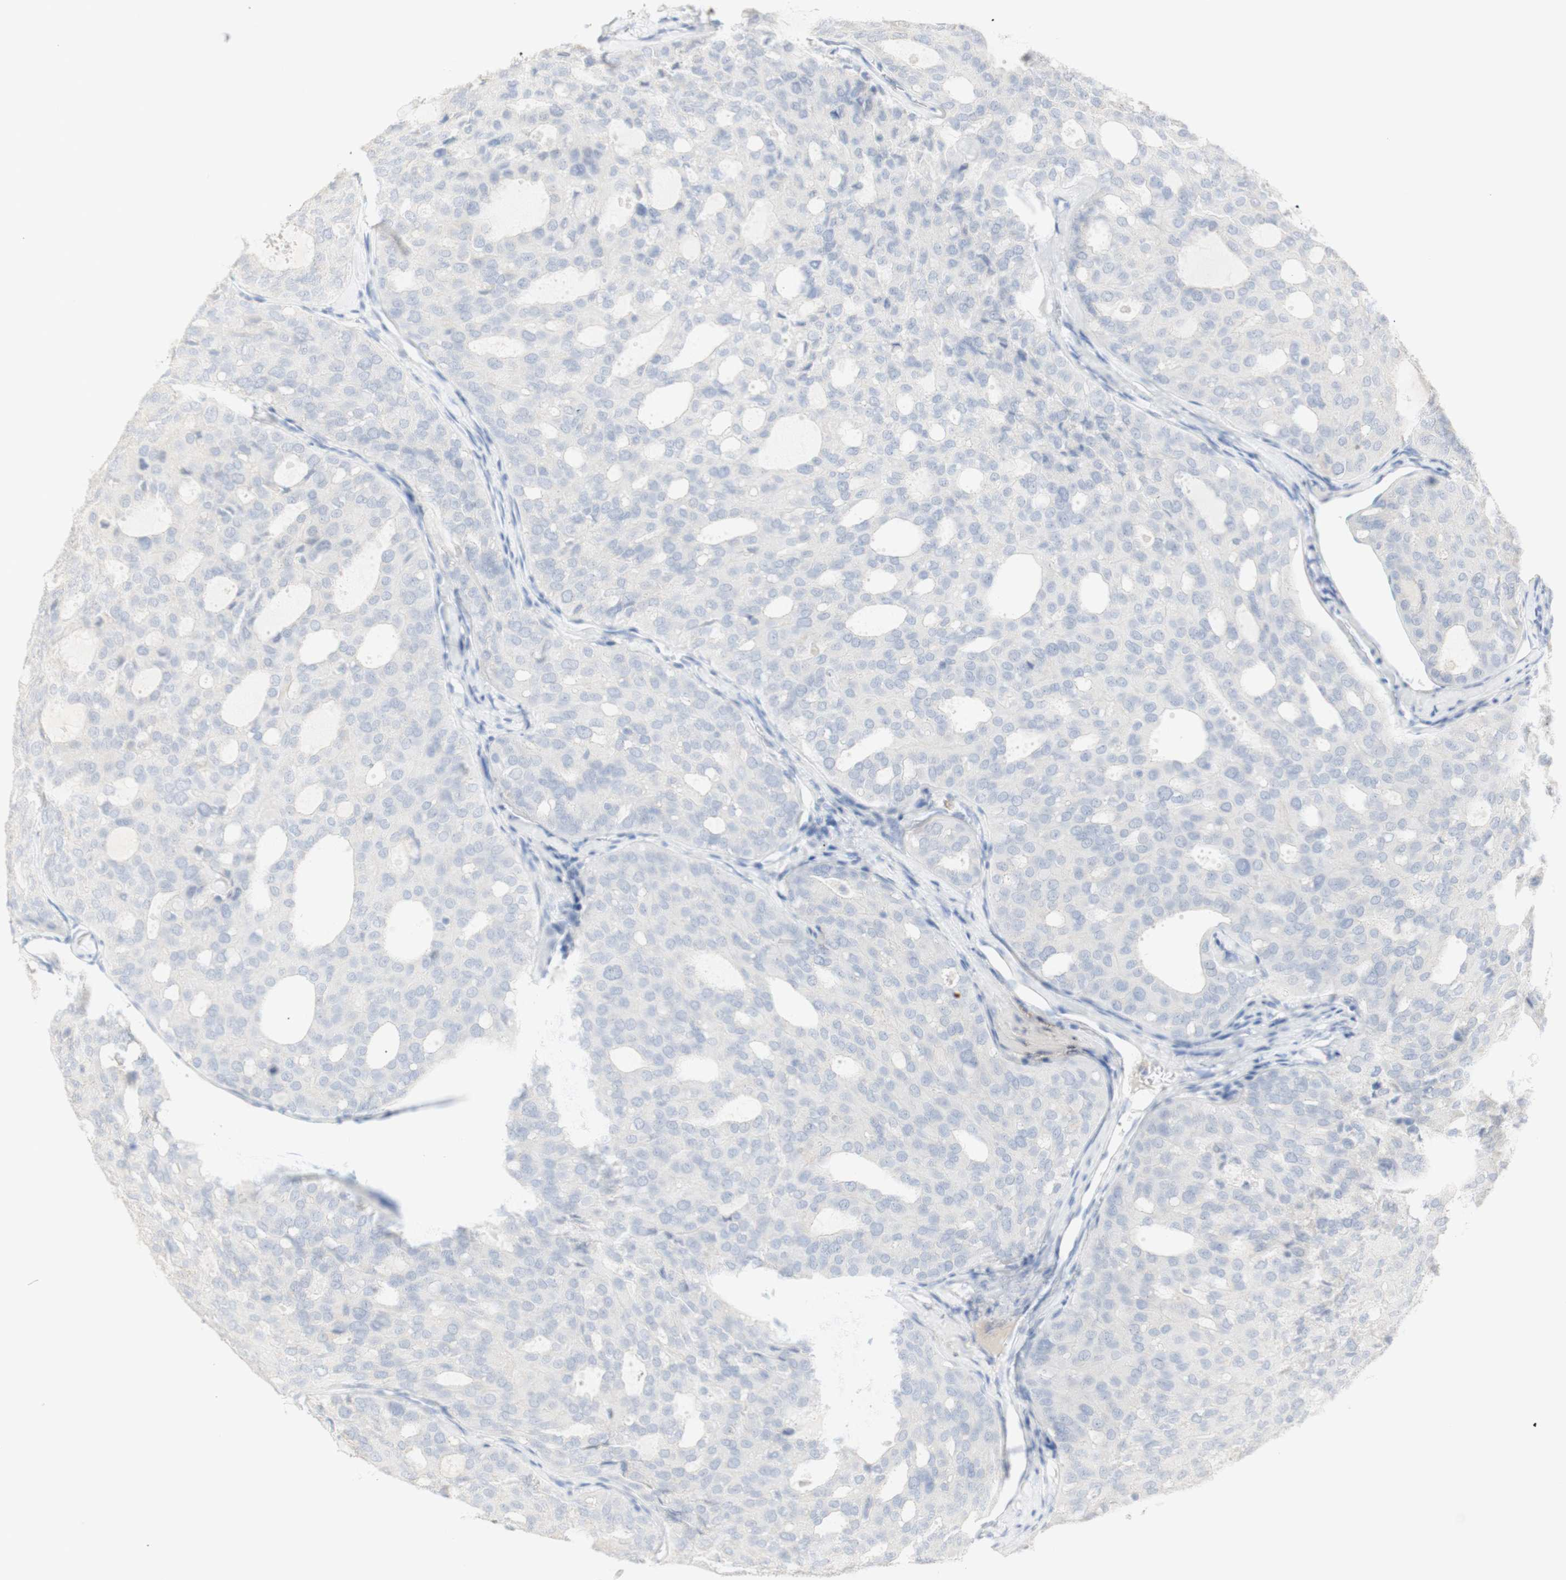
{"staining": {"intensity": "negative", "quantity": "none", "location": "none"}, "tissue": "thyroid cancer", "cell_type": "Tumor cells", "image_type": "cancer", "snomed": [{"axis": "morphology", "description": "Follicular adenoma carcinoma, NOS"}, {"axis": "topography", "description": "Thyroid gland"}], "caption": "Micrograph shows no significant protein staining in tumor cells of thyroid cancer.", "gene": "B4GALNT3", "patient": {"sex": "male", "age": 75}}